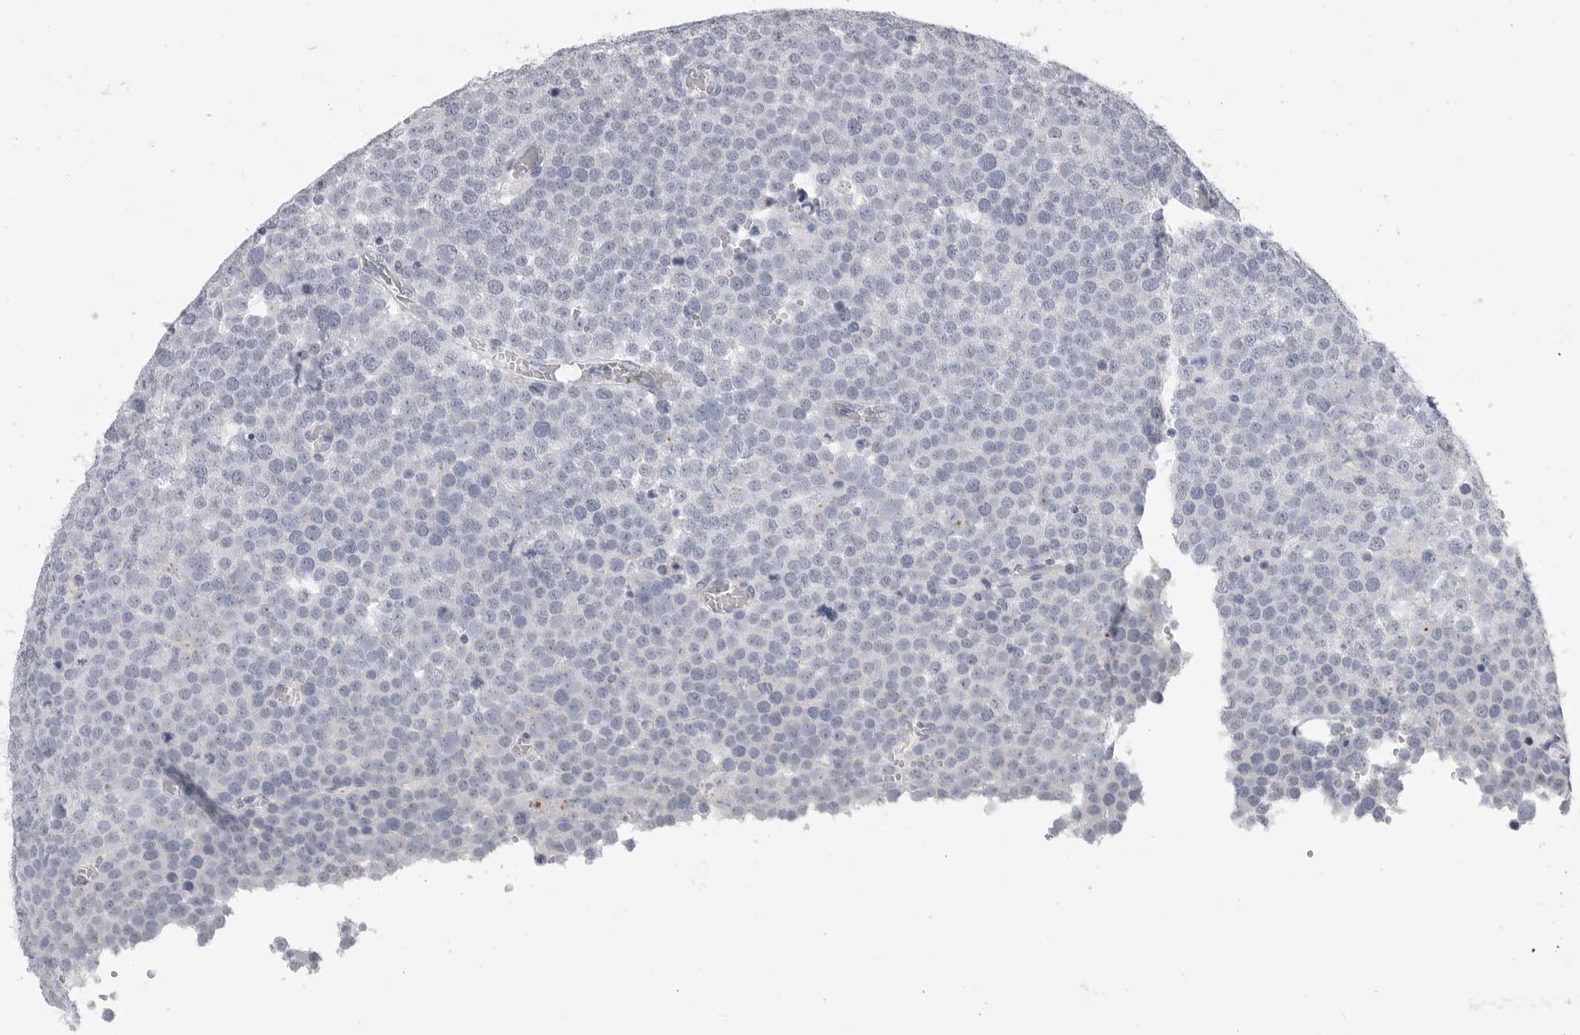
{"staining": {"intensity": "negative", "quantity": "none", "location": "none"}, "tissue": "testis cancer", "cell_type": "Tumor cells", "image_type": "cancer", "snomed": [{"axis": "morphology", "description": "Seminoma, NOS"}, {"axis": "topography", "description": "Testis"}], "caption": "This is a histopathology image of immunohistochemistry staining of seminoma (testis), which shows no expression in tumor cells.", "gene": "PLN", "patient": {"sex": "male", "age": 71}}